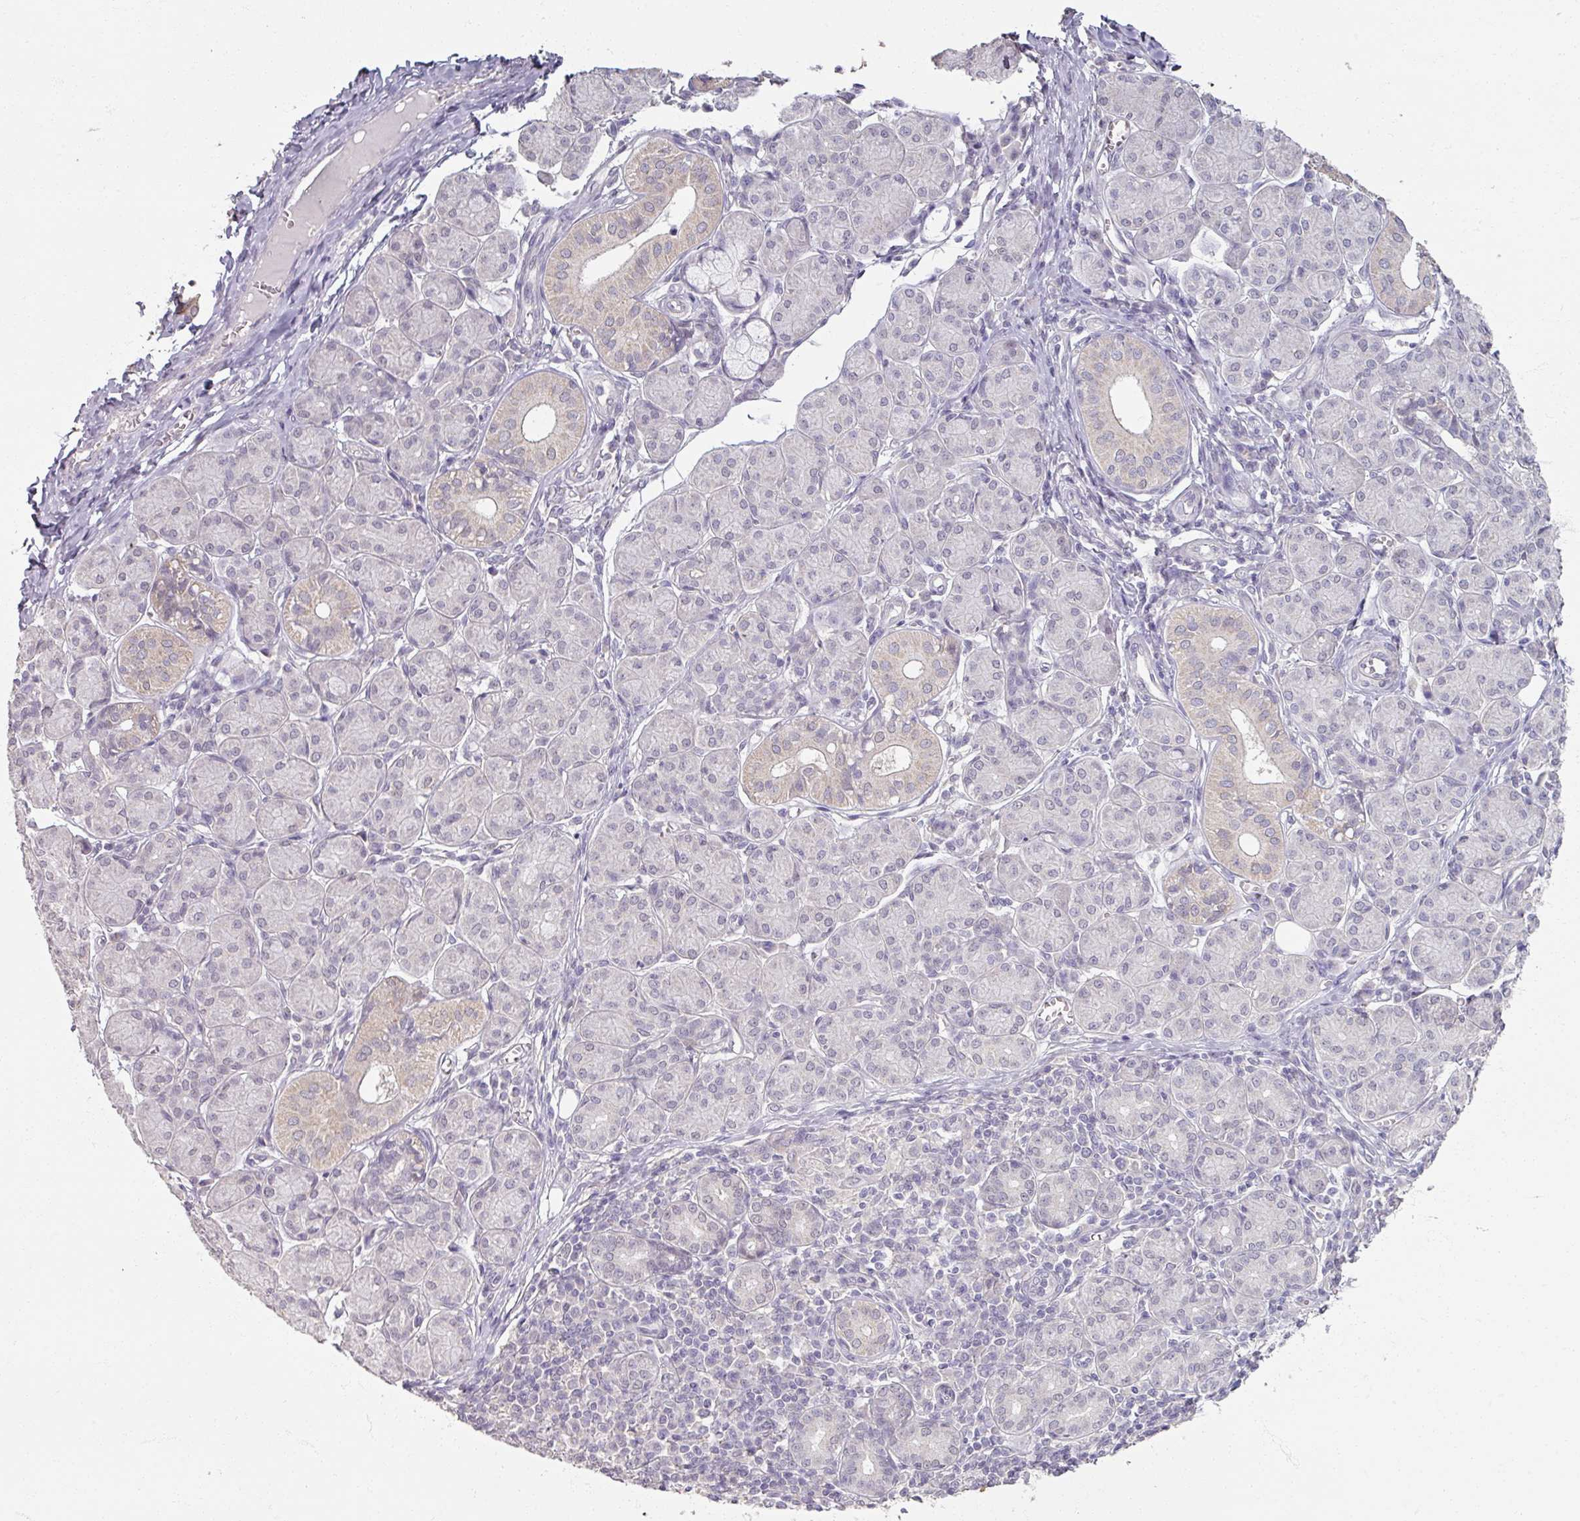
{"staining": {"intensity": "negative", "quantity": "none", "location": "none"}, "tissue": "salivary gland", "cell_type": "Glandular cells", "image_type": "normal", "snomed": [{"axis": "morphology", "description": "Normal tissue, NOS"}, {"axis": "morphology", "description": "Inflammation, NOS"}, {"axis": "topography", "description": "Lymph node"}, {"axis": "topography", "description": "Salivary gland"}], "caption": "Micrograph shows no protein positivity in glandular cells of normal salivary gland. (IHC, brightfield microscopy, high magnification).", "gene": "SOX11", "patient": {"sex": "male", "age": 3}}